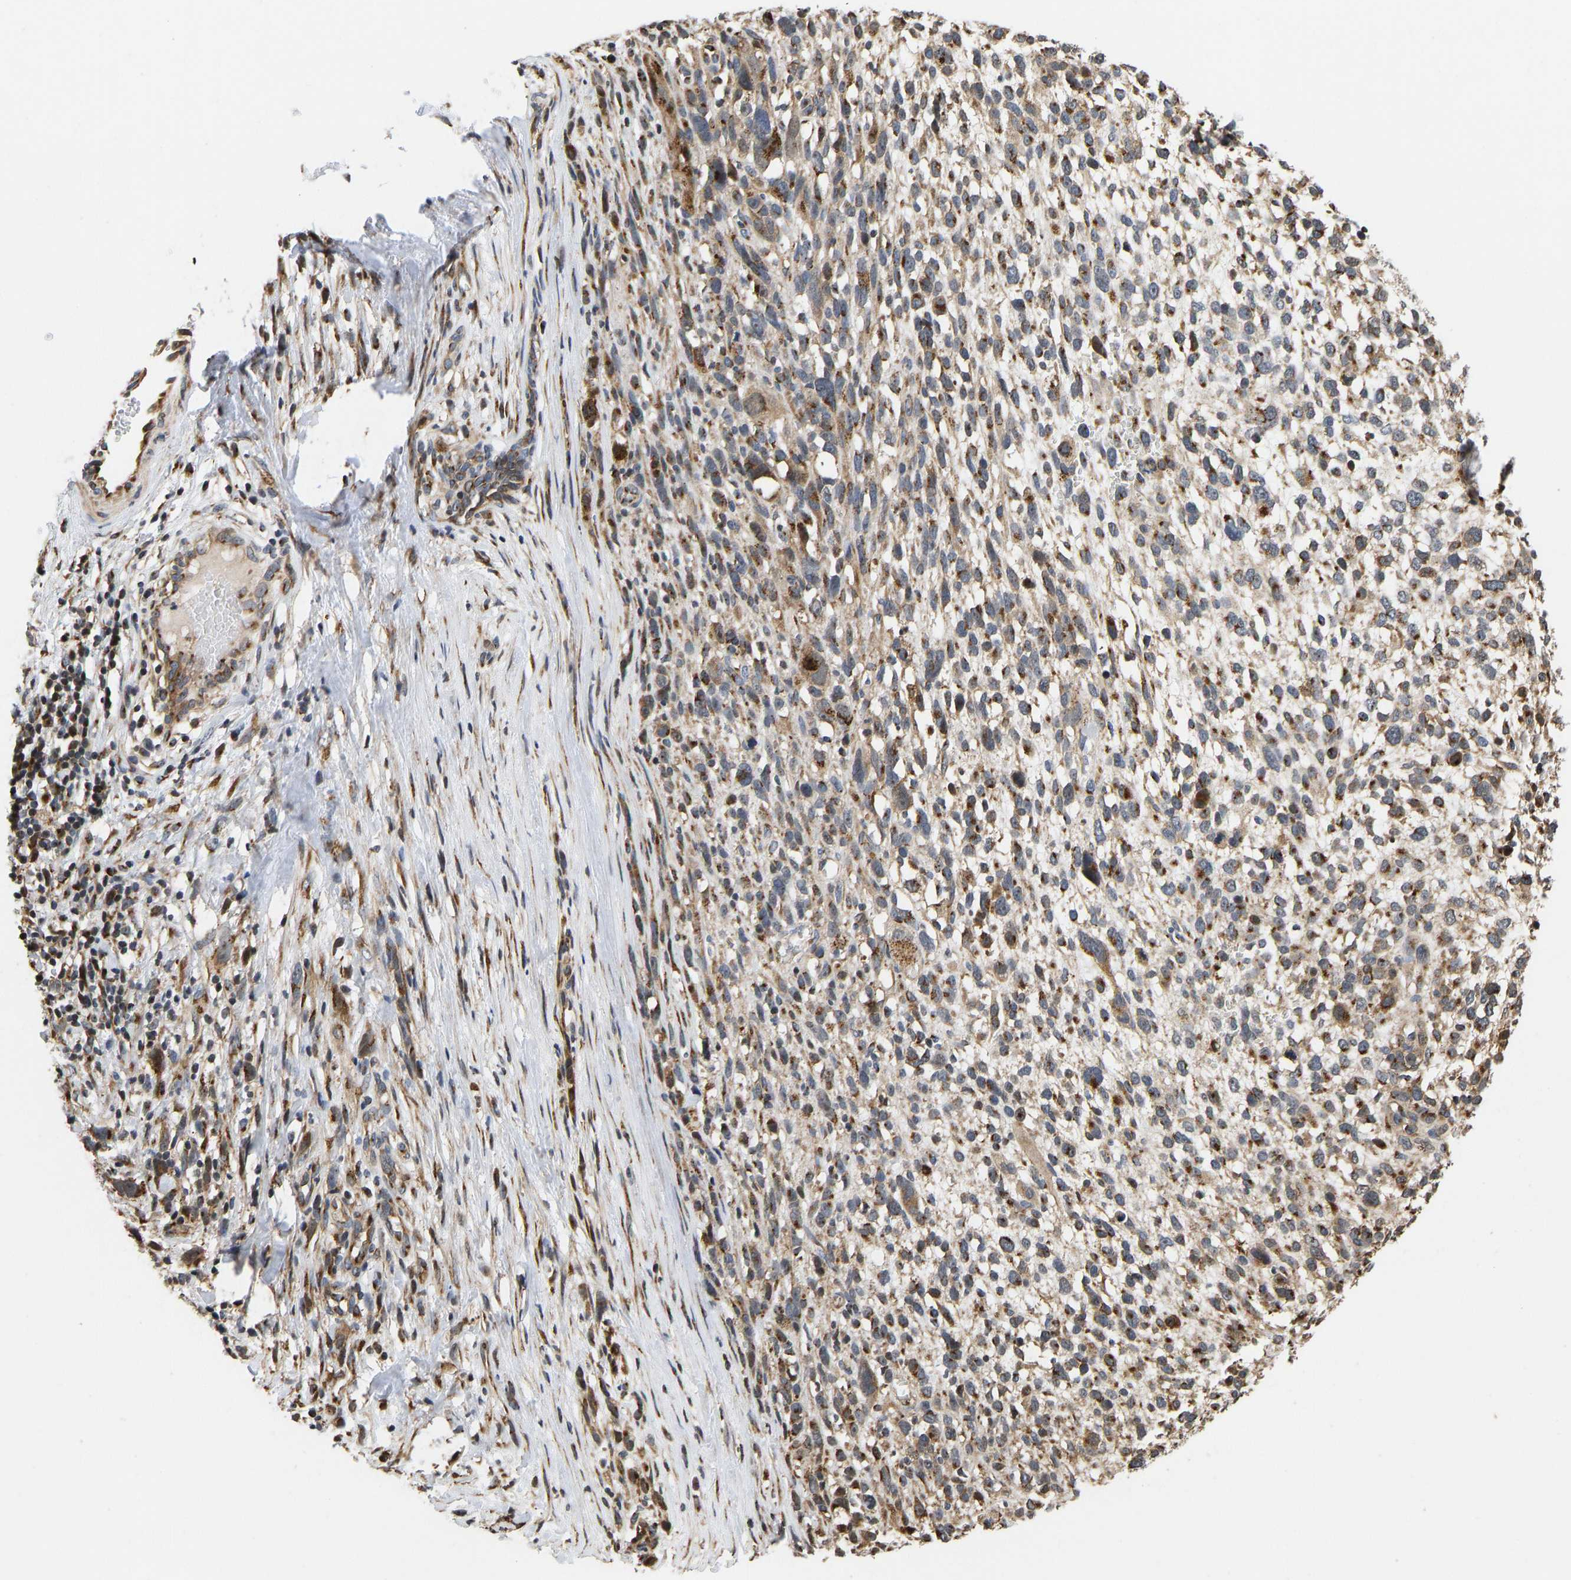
{"staining": {"intensity": "moderate", "quantity": ">75%", "location": "cytoplasmic/membranous"}, "tissue": "melanoma", "cell_type": "Tumor cells", "image_type": "cancer", "snomed": [{"axis": "morphology", "description": "Malignant melanoma, NOS"}, {"axis": "topography", "description": "Skin"}], "caption": "Protein staining of malignant melanoma tissue exhibits moderate cytoplasmic/membranous staining in approximately >75% of tumor cells. The staining was performed using DAB, with brown indicating positive protein expression. Nuclei are stained blue with hematoxylin.", "gene": "YIPF4", "patient": {"sex": "female", "age": 55}}